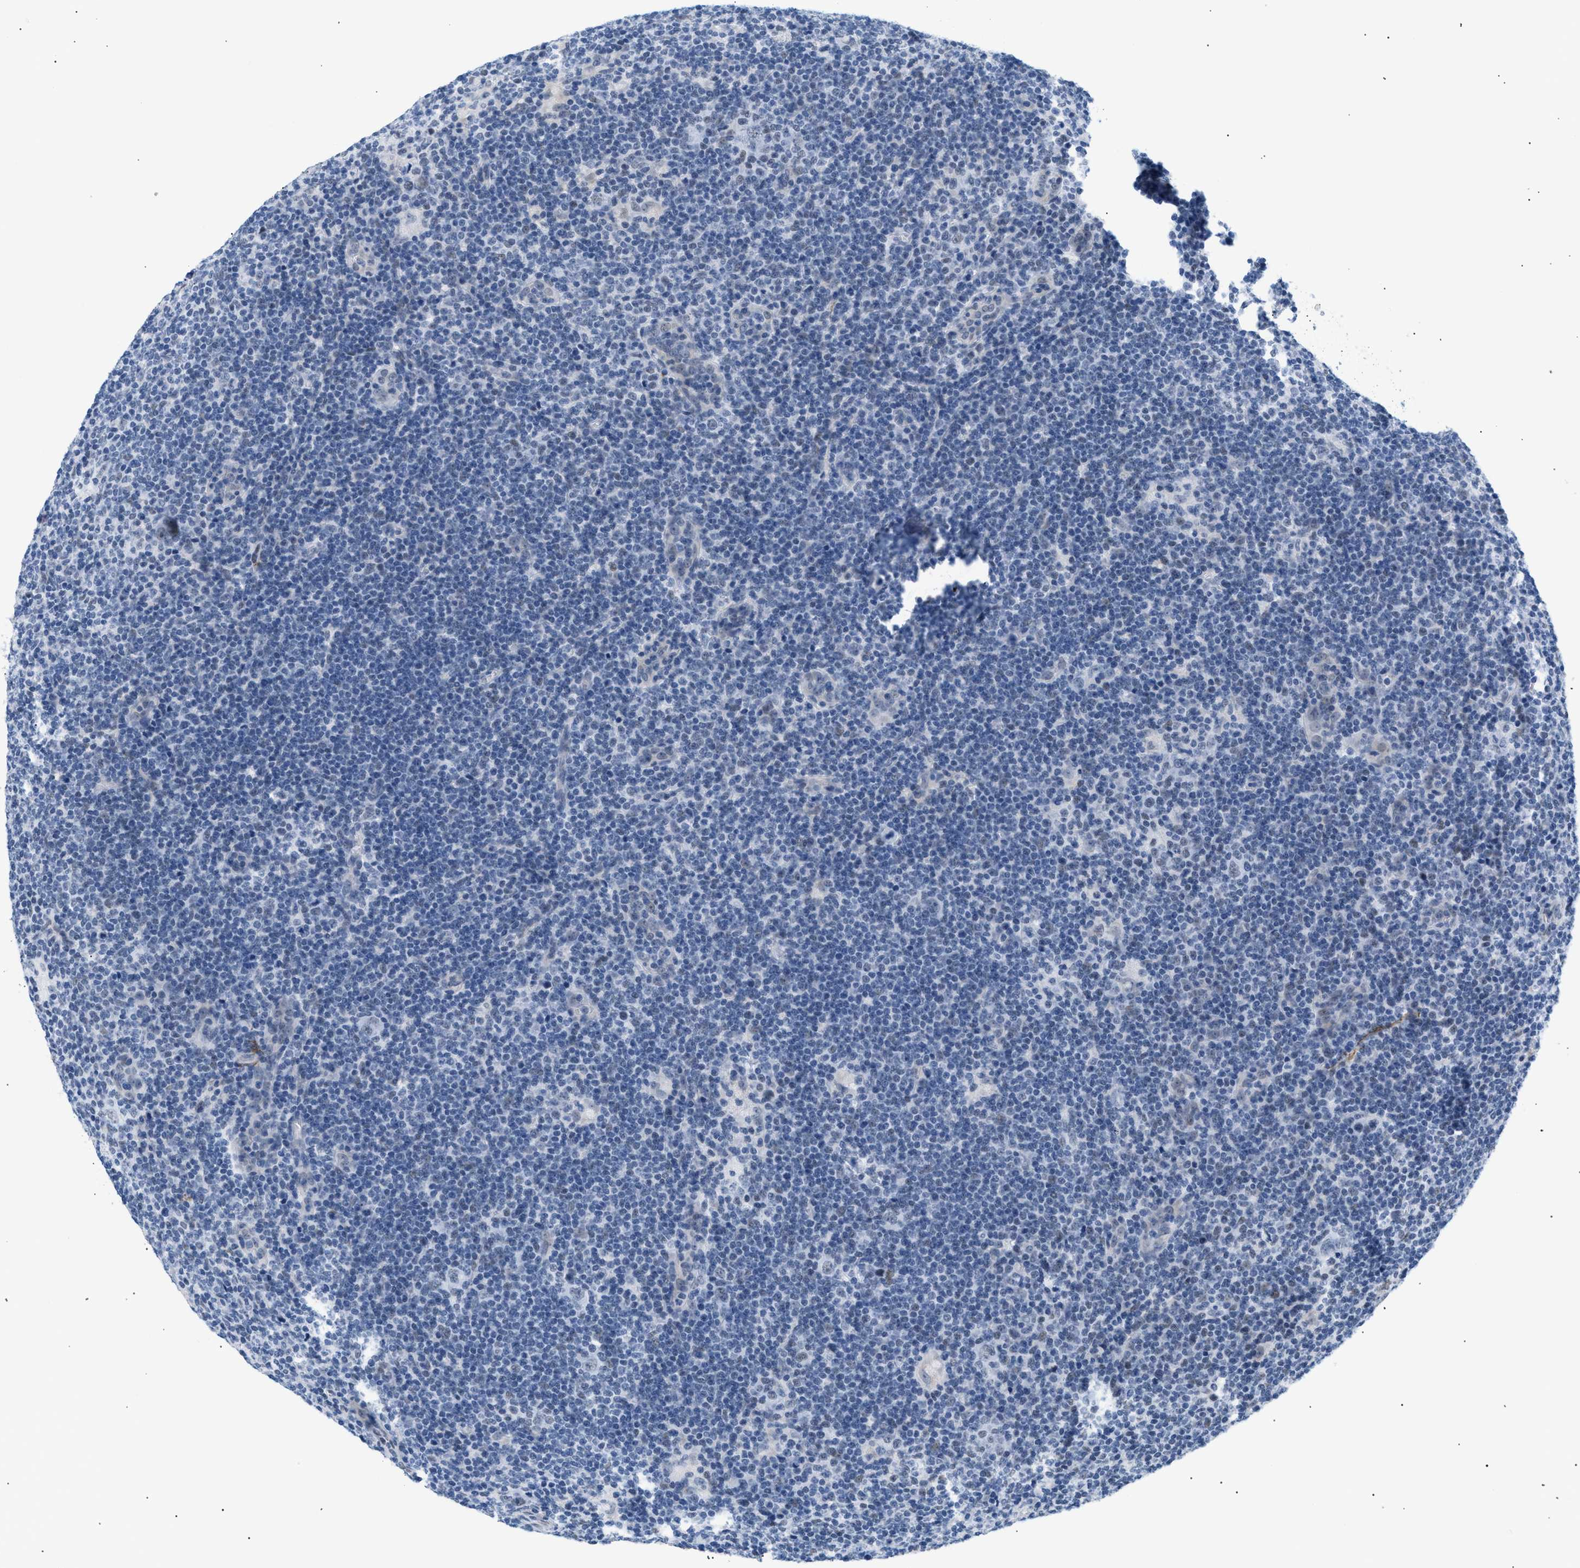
{"staining": {"intensity": "negative", "quantity": "none", "location": "none"}, "tissue": "lymphoma", "cell_type": "Tumor cells", "image_type": "cancer", "snomed": [{"axis": "morphology", "description": "Hodgkin's disease, NOS"}, {"axis": "topography", "description": "Lymph node"}], "caption": "Hodgkin's disease was stained to show a protein in brown. There is no significant staining in tumor cells. (DAB immunohistochemistry (IHC), high magnification).", "gene": "ELN", "patient": {"sex": "female", "age": 57}}